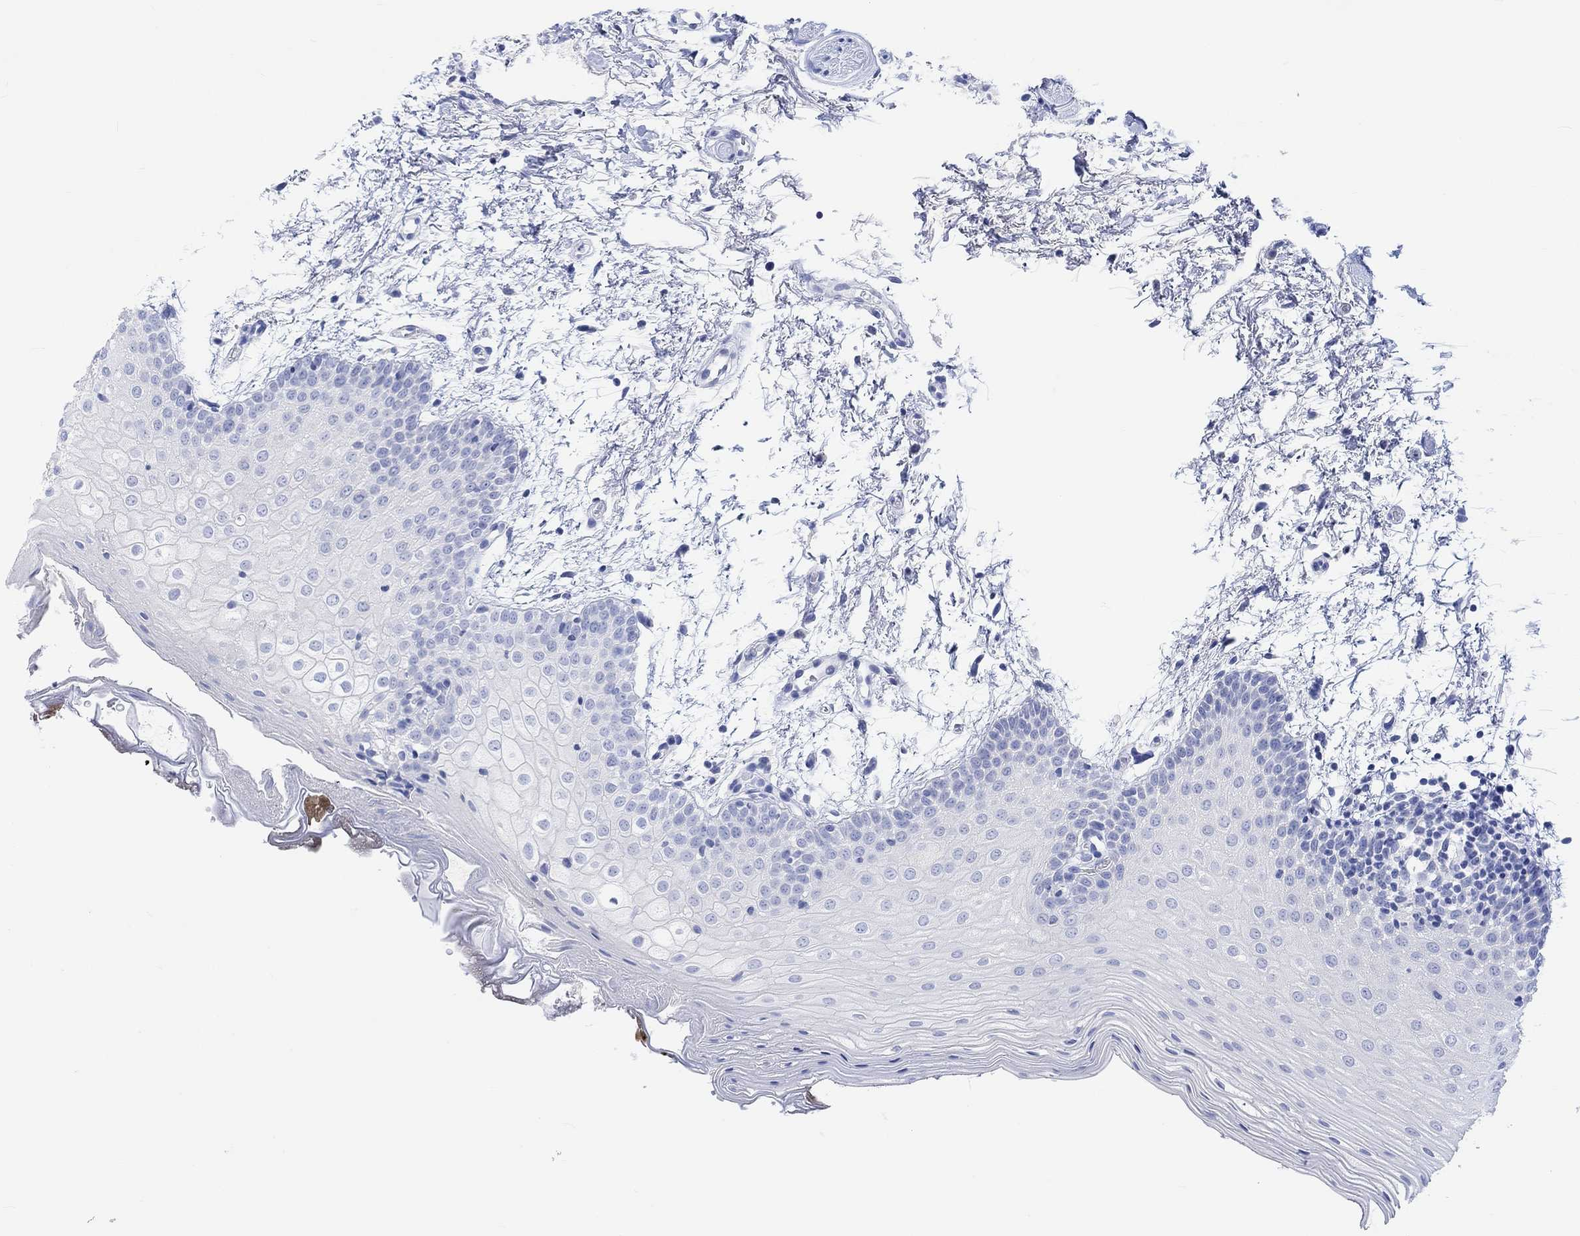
{"staining": {"intensity": "negative", "quantity": "none", "location": "none"}, "tissue": "oral mucosa", "cell_type": "Squamous epithelial cells", "image_type": "normal", "snomed": [{"axis": "morphology", "description": "Normal tissue, NOS"}, {"axis": "topography", "description": "Oral tissue"}, {"axis": "topography", "description": "Tounge, NOS"}], "caption": "Immunohistochemistry (IHC) photomicrograph of normal oral mucosa: oral mucosa stained with DAB (3,3'-diaminobenzidine) shows no significant protein expression in squamous epithelial cells. (Stains: DAB immunohistochemistry with hematoxylin counter stain, Microscopy: brightfield microscopy at high magnification).", "gene": "CALCA", "patient": {"sex": "female", "age": 86}}